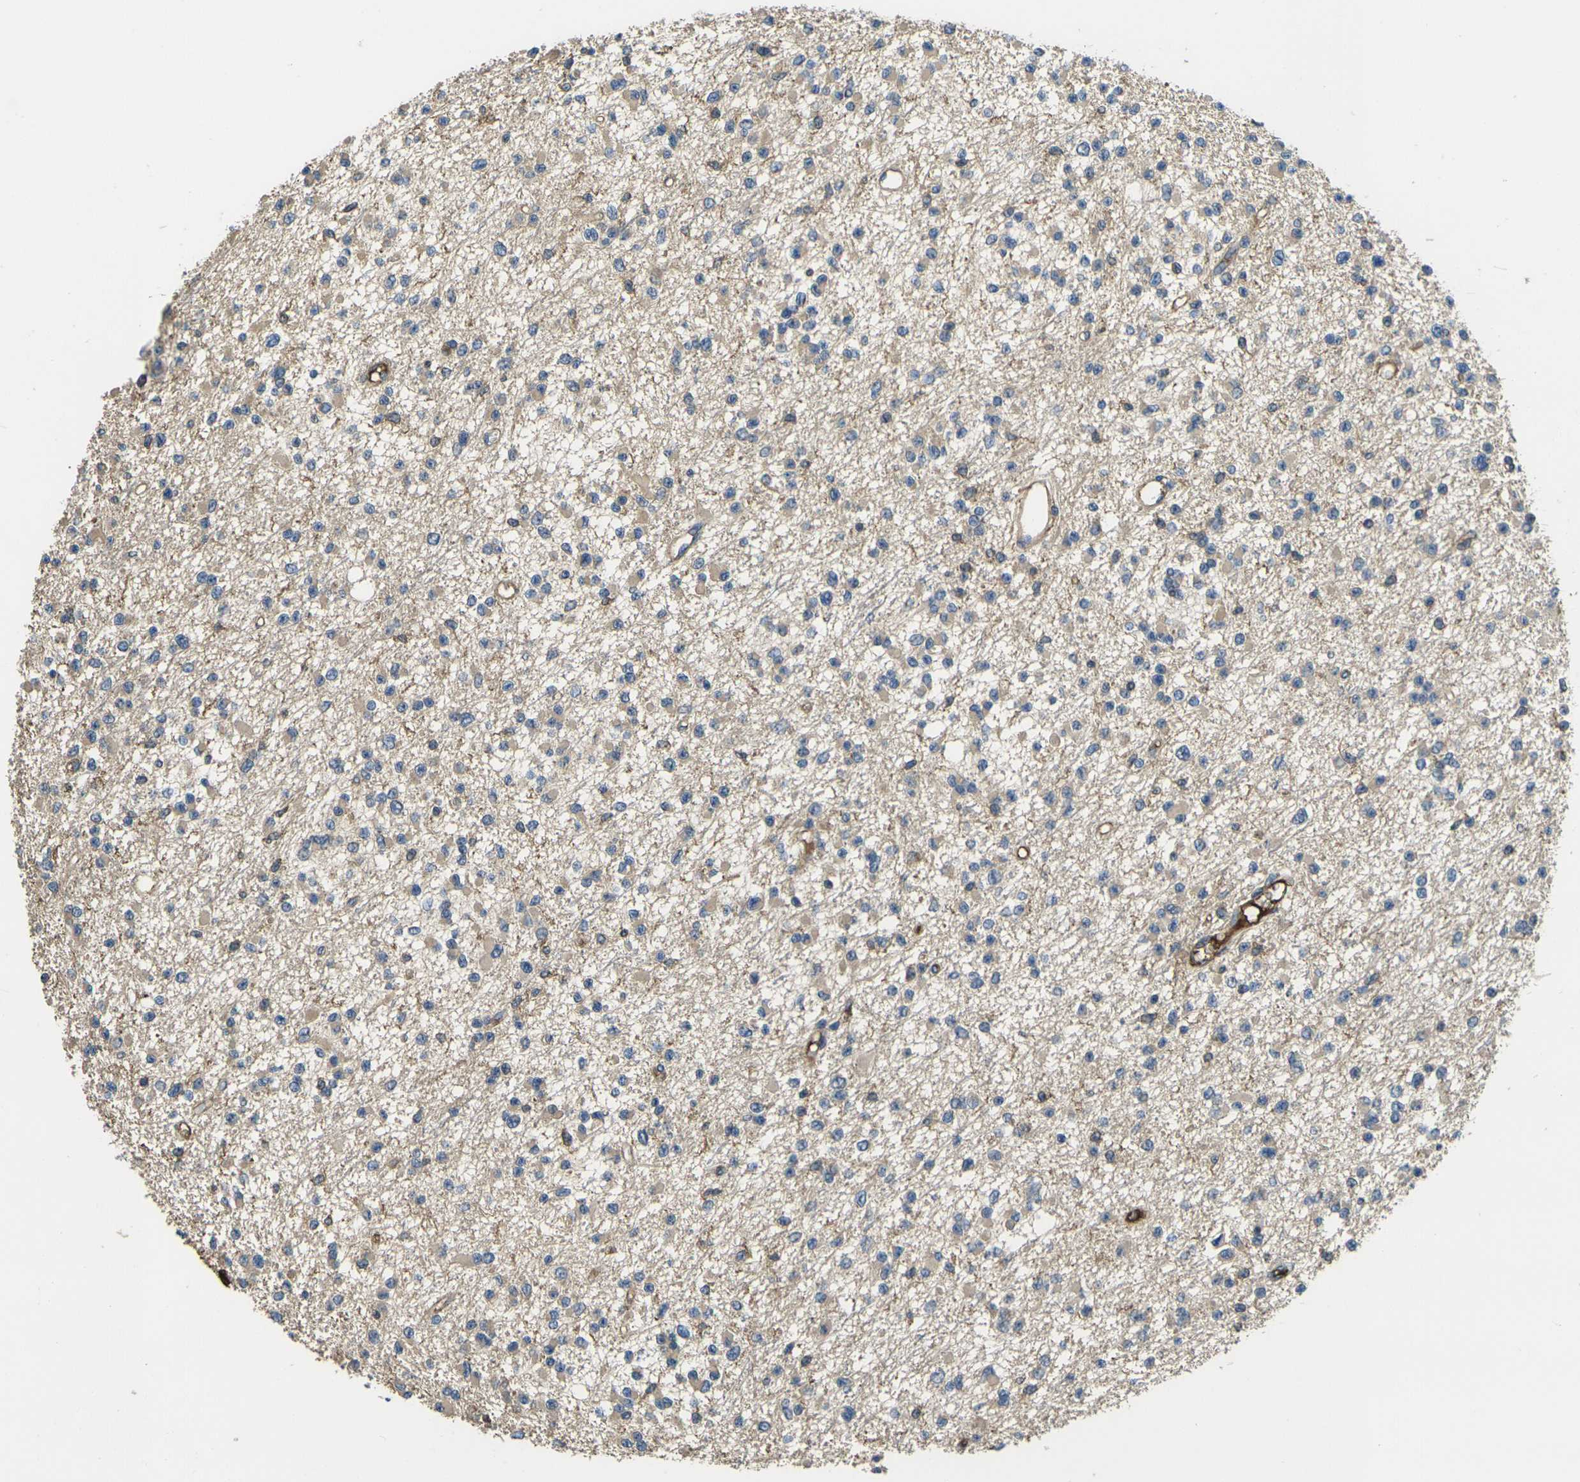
{"staining": {"intensity": "weak", "quantity": ">75%", "location": "cytoplasmic/membranous"}, "tissue": "glioma", "cell_type": "Tumor cells", "image_type": "cancer", "snomed": [{"axis": "morphology", "description": "Glioma, malignant, Low grade"}, {"axis": "topography", "description": "Brain"}], "caption": "Immunohistochemical staining of glioma shows low levels of weak cytoplasmic/membranous protein expression in approximately >75% of tumor cells.", "gene": "HSPG2", "patient": {"sex": "female", "age": 22}}